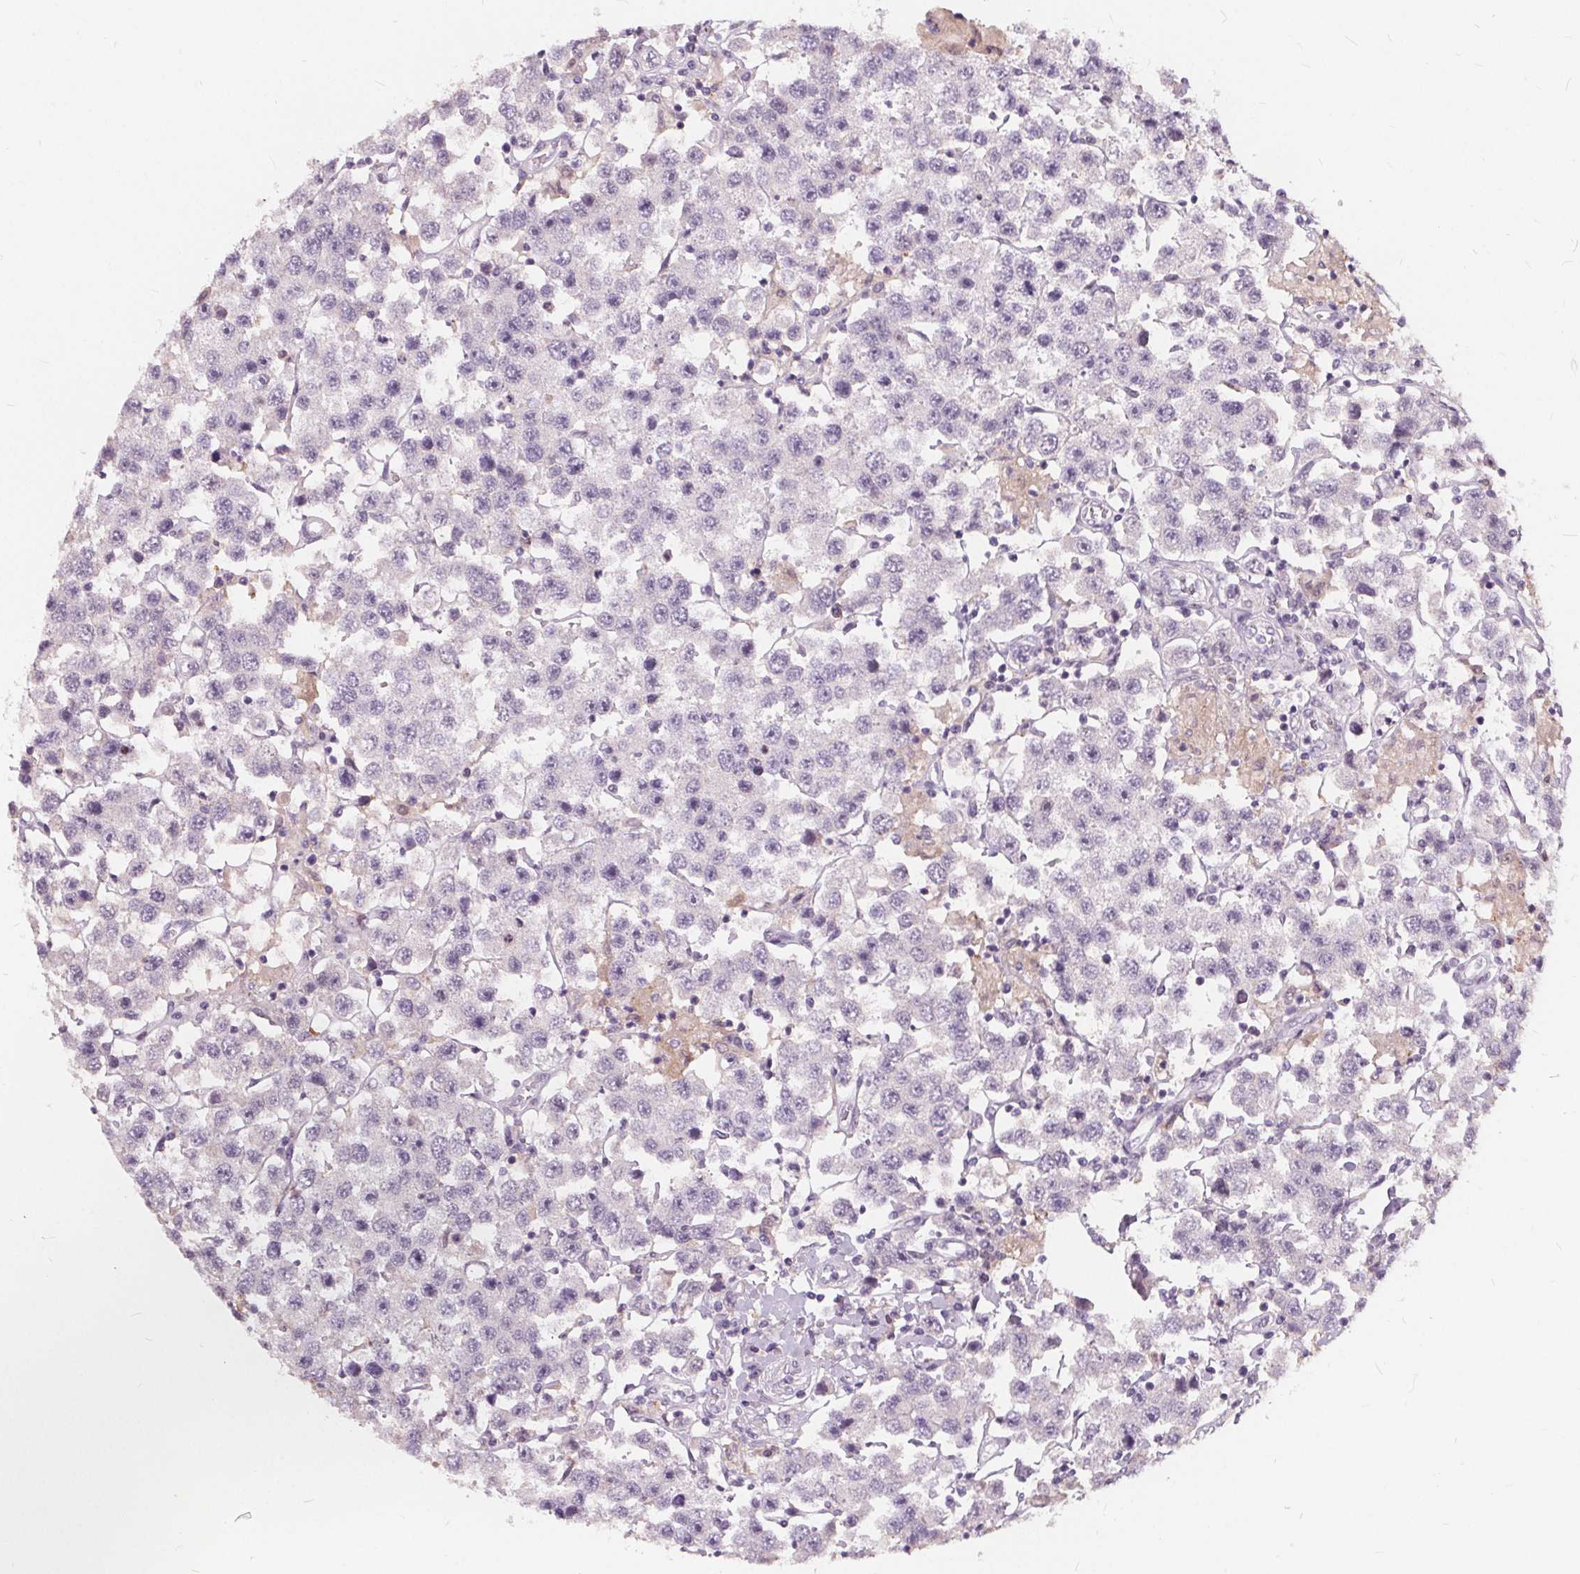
{"staining": {"intensity": "negative", "quantity": "none", "location": "none"}, "tissue": "testis cancer", "cell_type": "Tumor cells", "image_type": "cancer", "snomed": [{"axis": "morphology", "description": "Seminoma, NOS"}, {"axis": "topography", "description": "Testis"}], "caption": "Immunohistochemistry image of neoplastic tissue: human seminoma (testis) stained with DAB reveals no significant protein positivity in tumor cells.", "gene": "HAAO", "patient": {"sex": "male", "age": 45}}